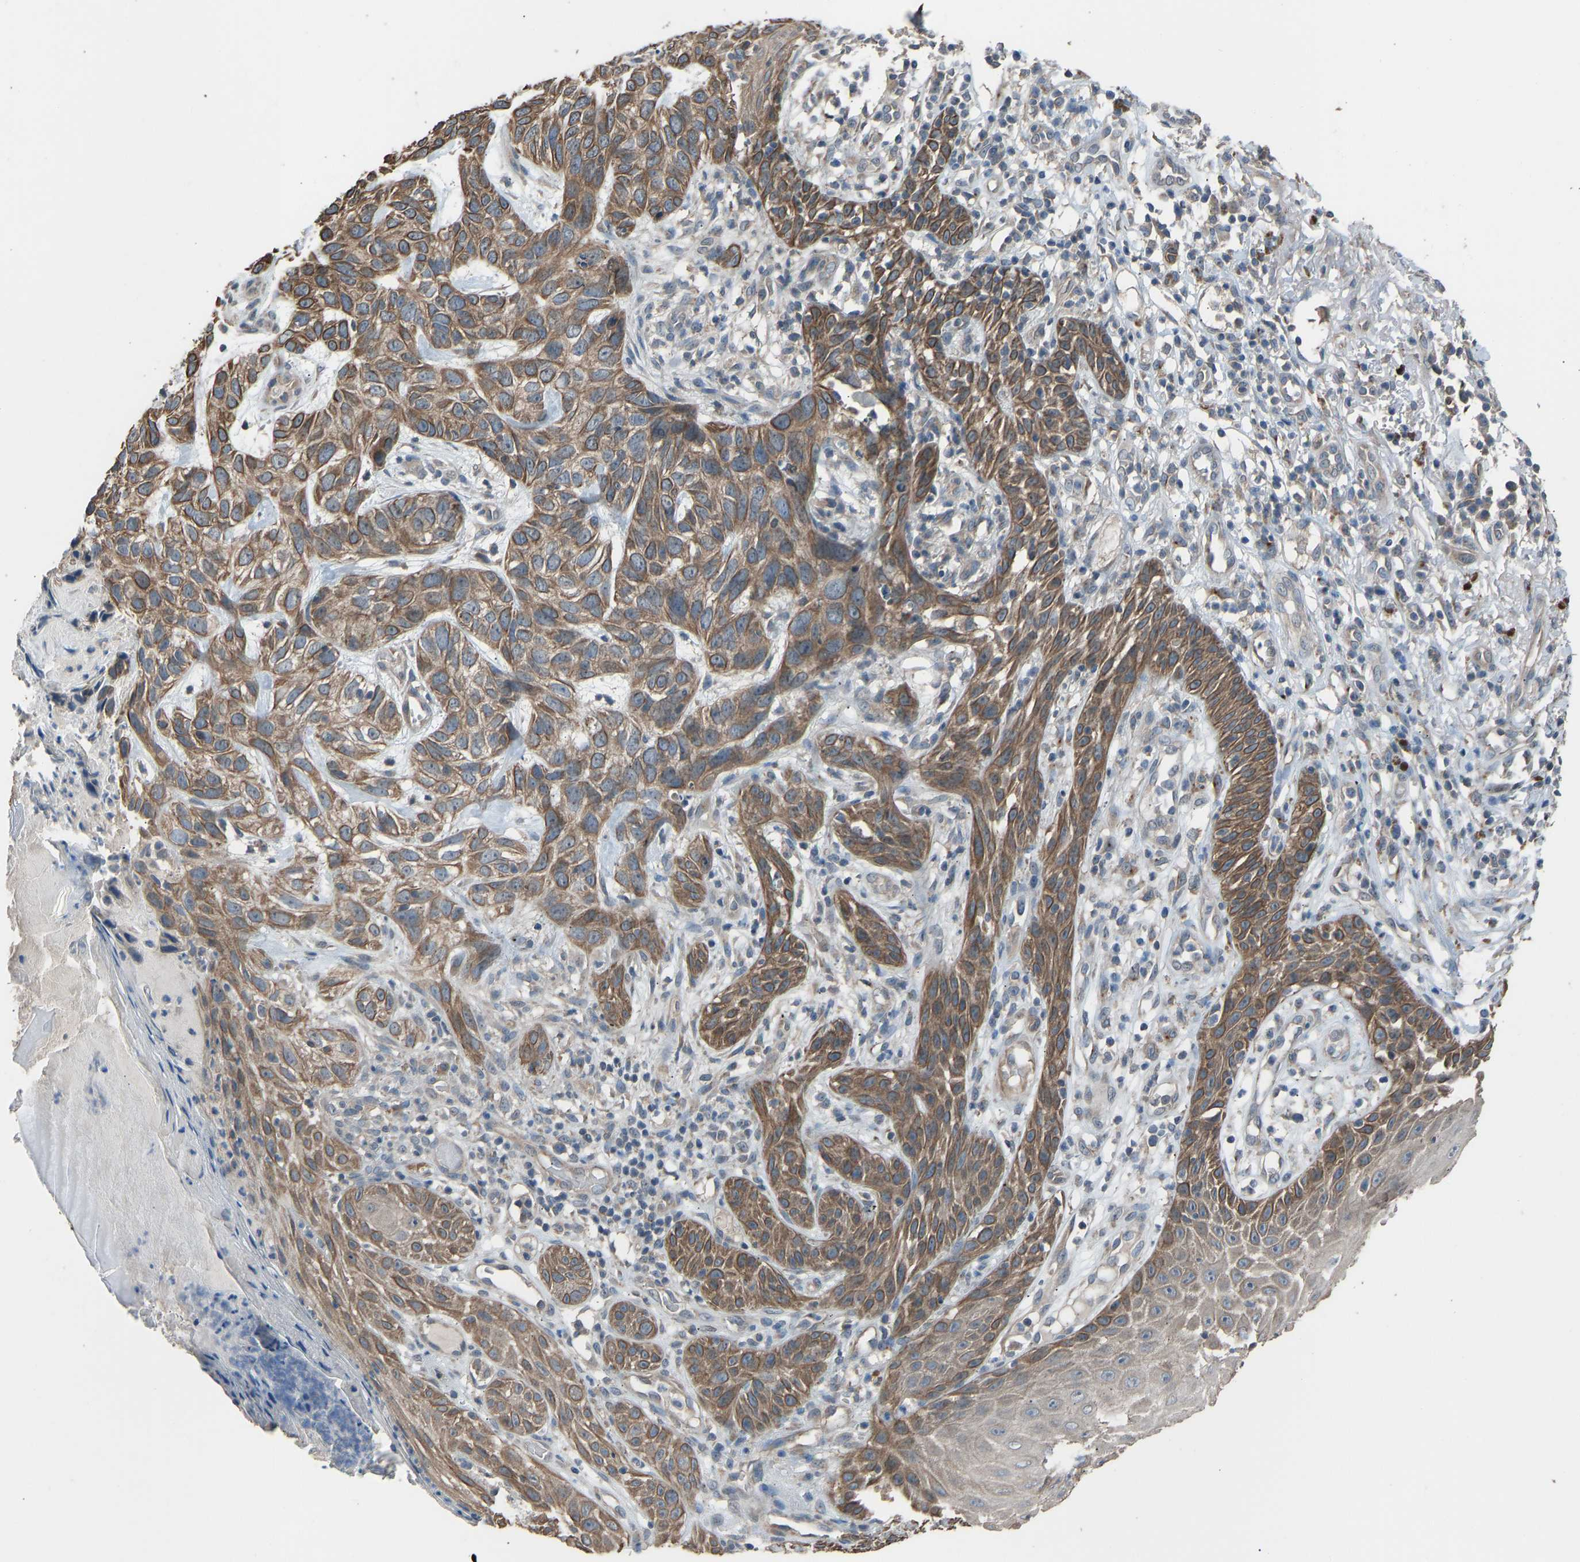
{"staining": {"intensity": "moderate", "quantity": ">75%", "location": "cytoplasmic/membranous"}, "tissue": "skin cancer", "cell_type": "Tumor cells", "image_type": "cancer", "snomed": [{"axis": "morphology", "description": "Normal tissue, NOS"}, {"axis": "morphology", "description": "Basal cell carcinoma"}, {"axis": "topography", "description": "Skin"}], "caption": "A histopathology image showing moderate cytoplasmic/membranous expression in approximately >75% of tumor cells in skin cancer (basal cell carcinoma), as visualized by brown immunohistochemical staining.", "gene": "SLC43A1", "patient": {"sex": "male", "age": 79}}